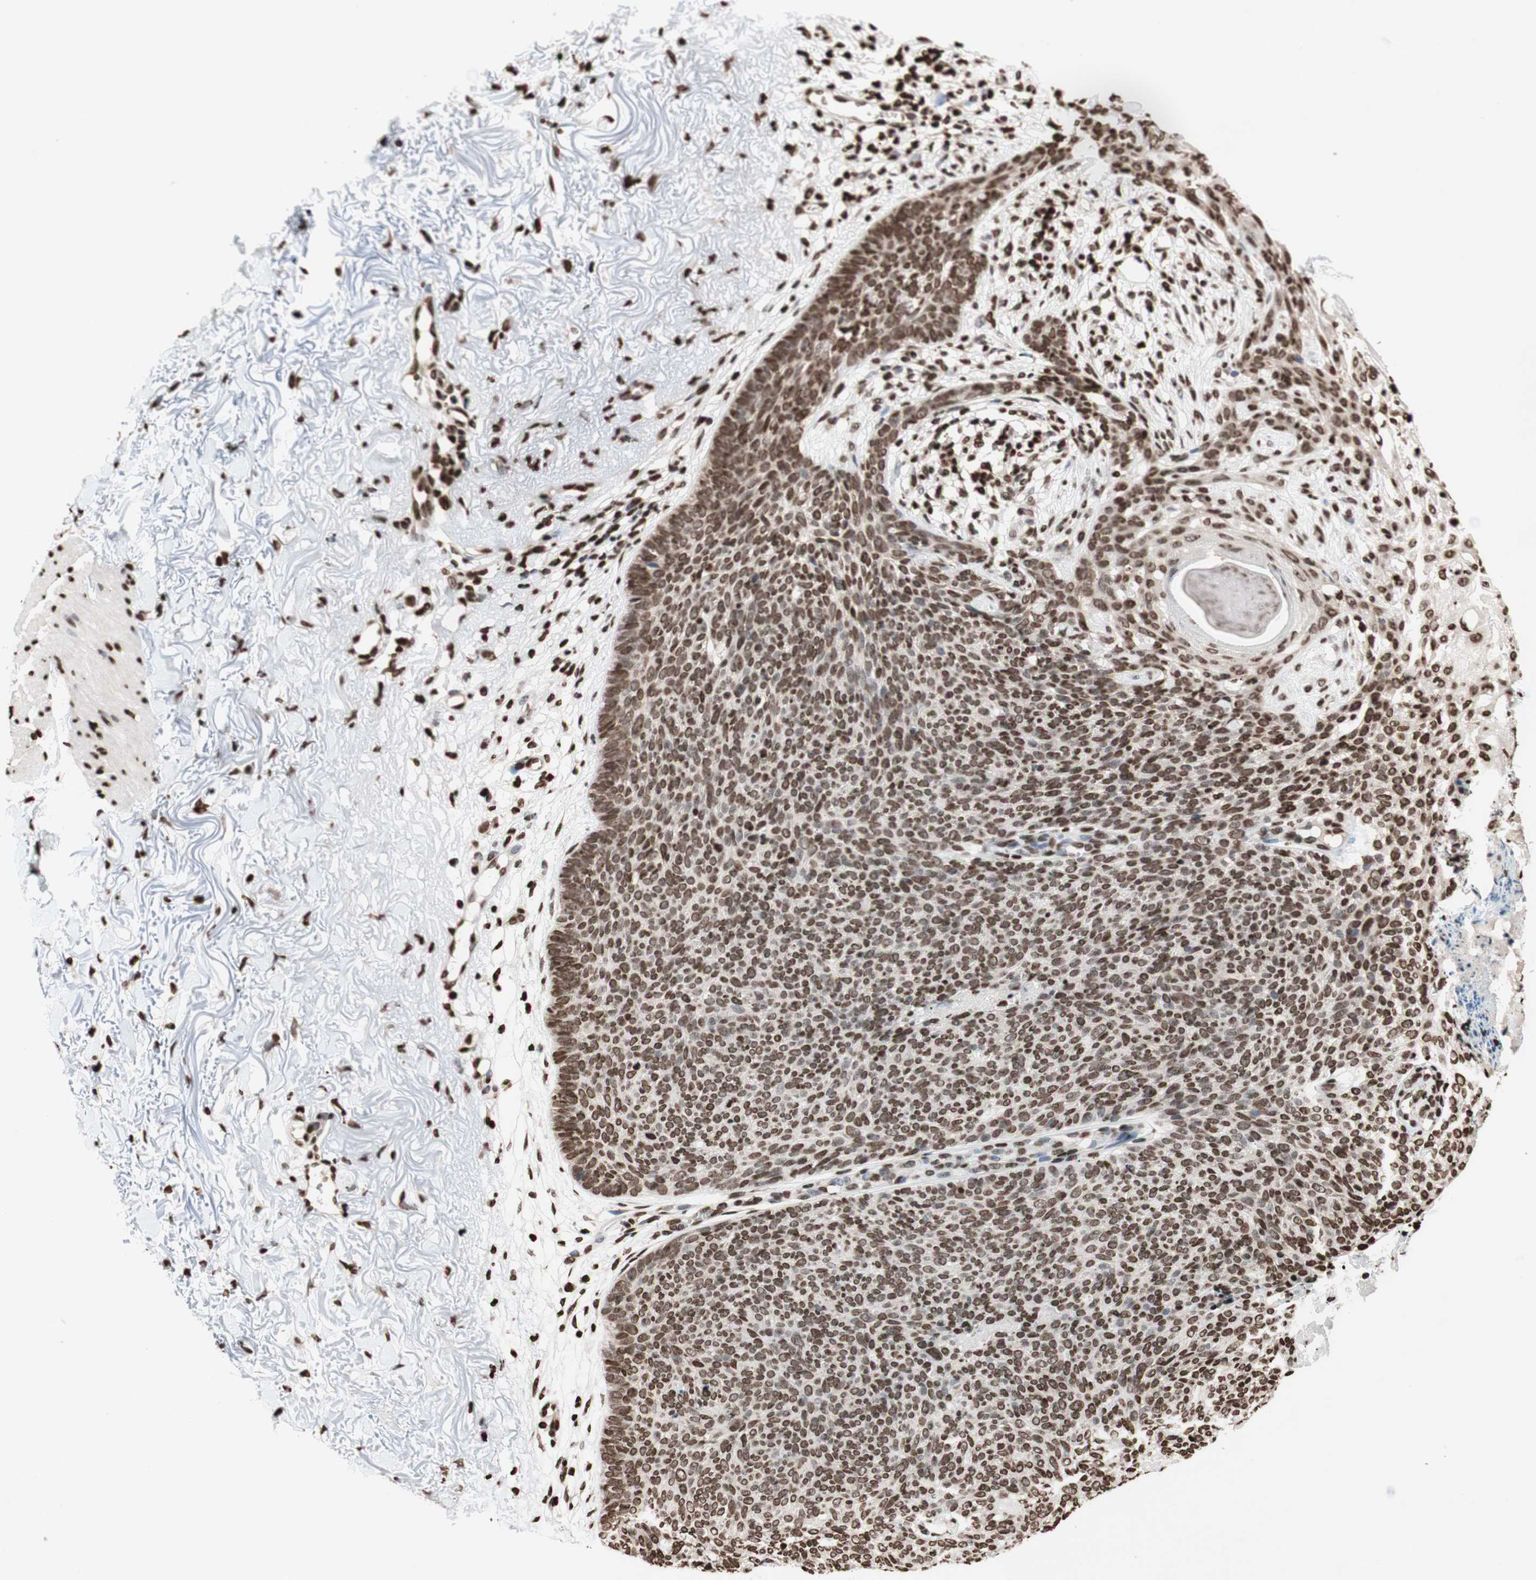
{"staining": {"intensity": "moderate", "quantity": ">75%", "location": "nuclear"}, "tissue": "skin cancer", "cell_type": "Tumor cells", "image_type": "cancer", "snomed": [{"axis": "morphology", "description": "Normal tissue, NOS"}, {"axis": "morphology", "description": "Basal cell carcinoma"}, {"axis": "topography", "description": "Skin"}], "caption": "Human skin basal cell carcinoma stained with a protein marker displays moderate staining in tumor cells.", "gene": "NCOA3", "patient": {"sex": "female", "age": 70}}